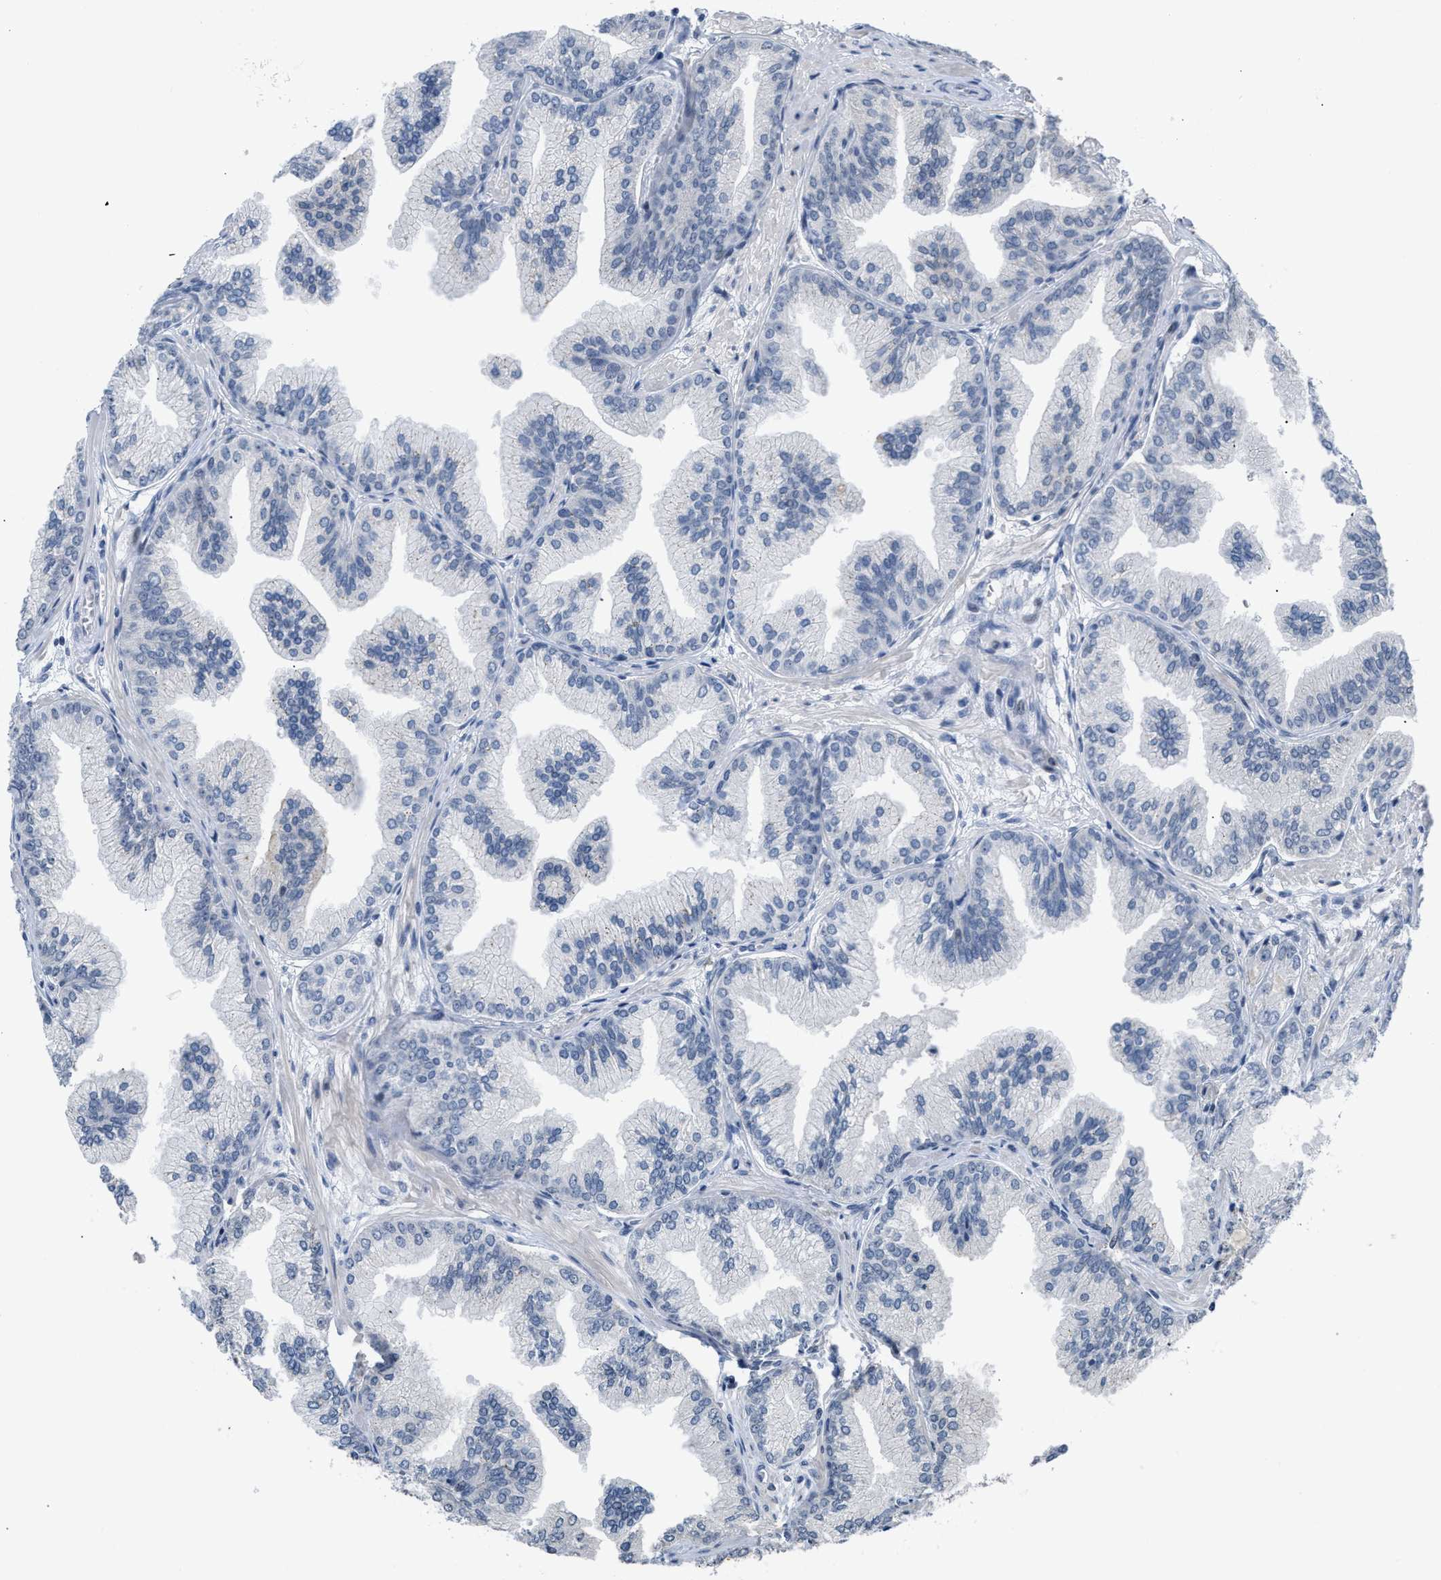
{"staining": {"intensity": "negative", "quantity": "none", "location": "none"}, "tissue": "prostate cancer", "cell_type": "Tumor cells", "image_type": "cancer", "snomed": [{"axis": "morphology", "description": "Adenocarcinoma, Low grade"}, {"axis": "topography", "description": "Prostate"}], "caption": "An image of human prostate adenocarcinoma (low-grade) is negative for staining in tumor cells.", "gene": "SETDB1", "patient": {"sex": "male", "age": 52}}